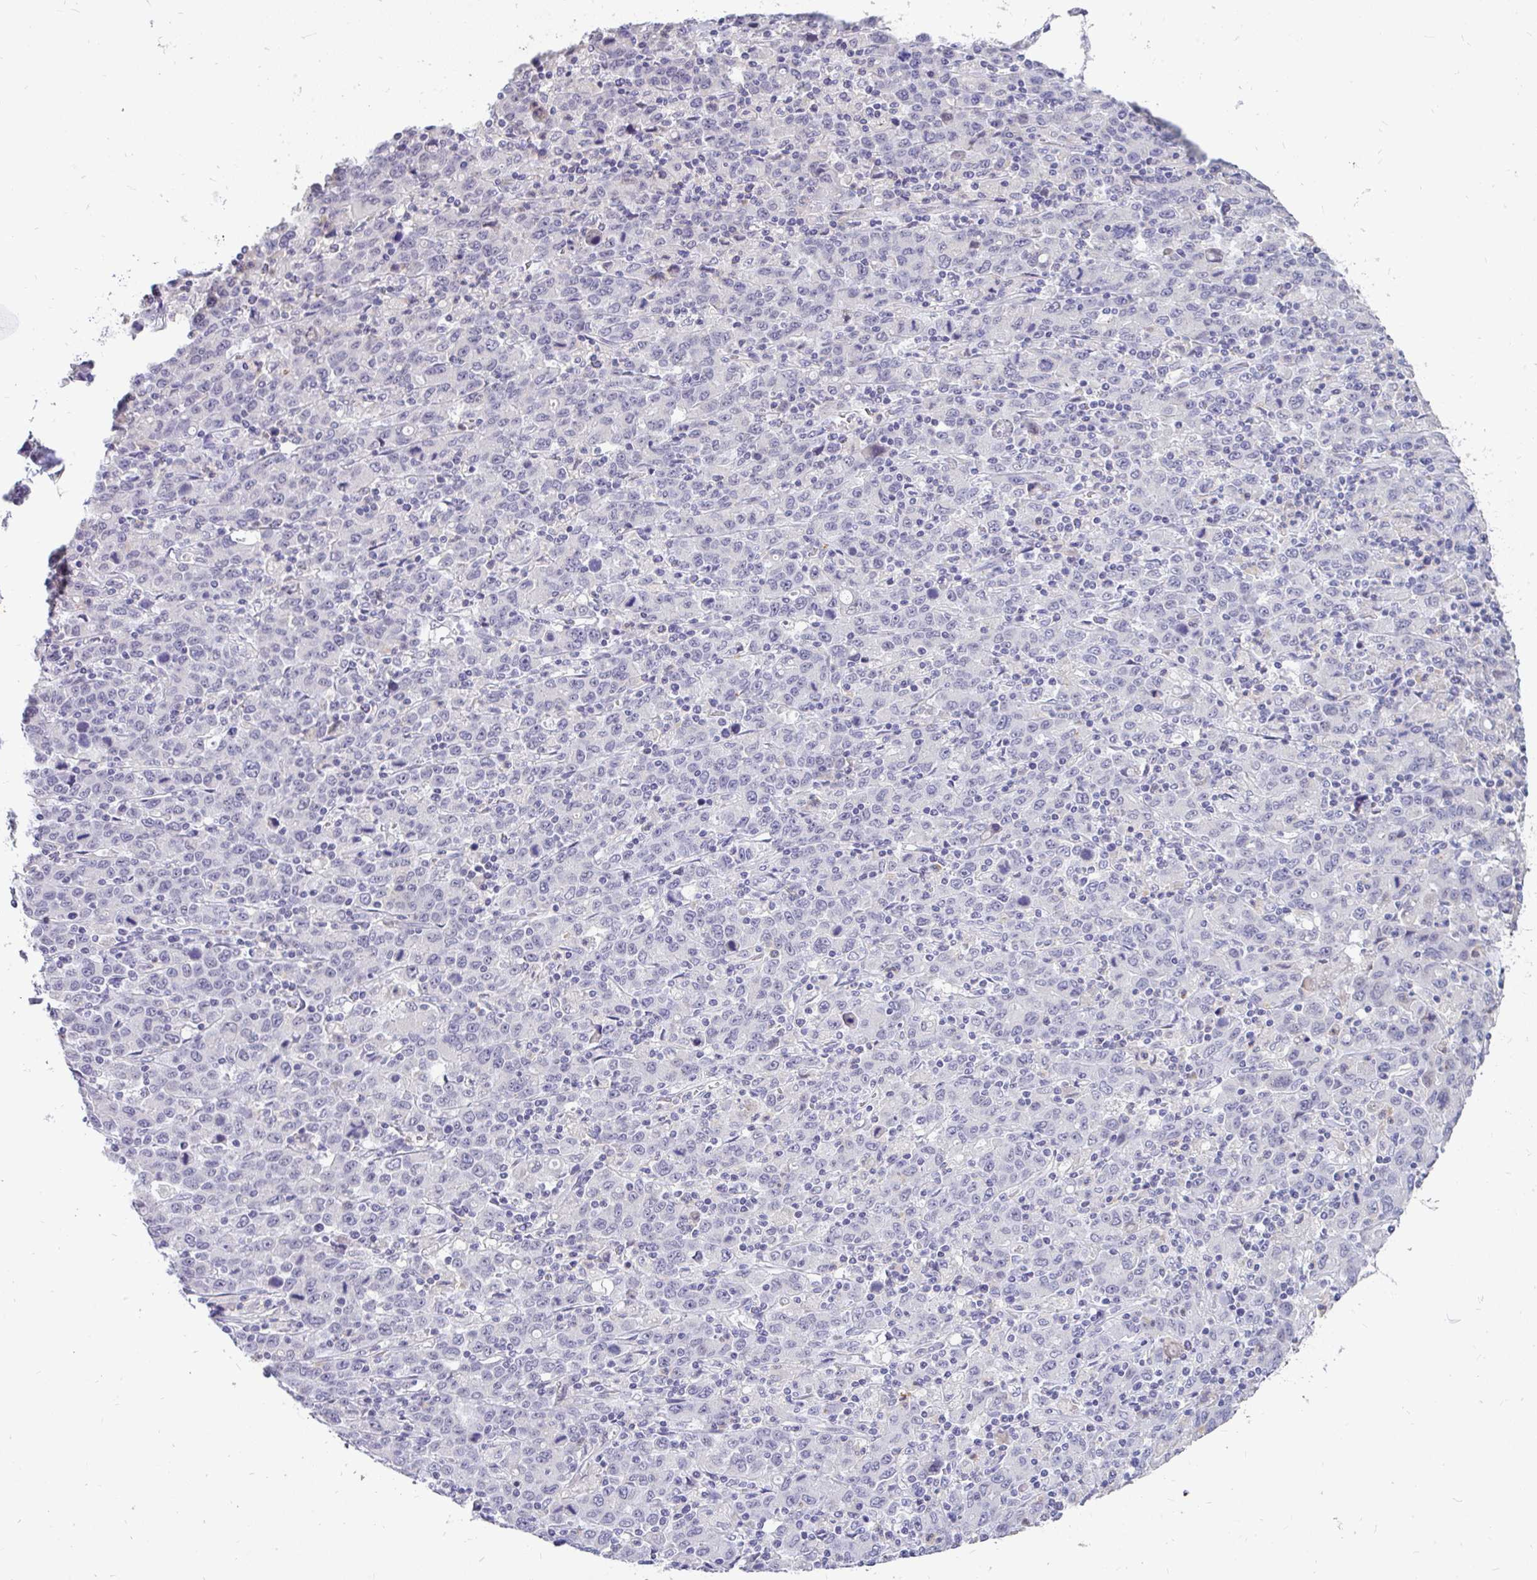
{"staining": {"intensity": "negative", "quantity": "none", "location": "none"}, "tissue": "stomach cancer", "cell_type": "Tumor cells", "image_type": "cancer", "snomed": [{"axis": "morphology", "description": "Adenocarcinoma, NOS"}, {"axis": "topography", "description": "Stomach, upper"}], "caption": "Immunohistochemistry photomicrograph of stomach cancer (adenocarcinoma) stained for a protein (brown), which exhibits no positivity in tumor cells. The staining was performed using DAB (3,3'-diaminobenzidine) to visualize the protein expression in brown, while the nuclei were stained in blue with hematoxylin (Magnification: 20x).", "gene": "INTS5", "patient": {"sex": "male", "age": 69}}